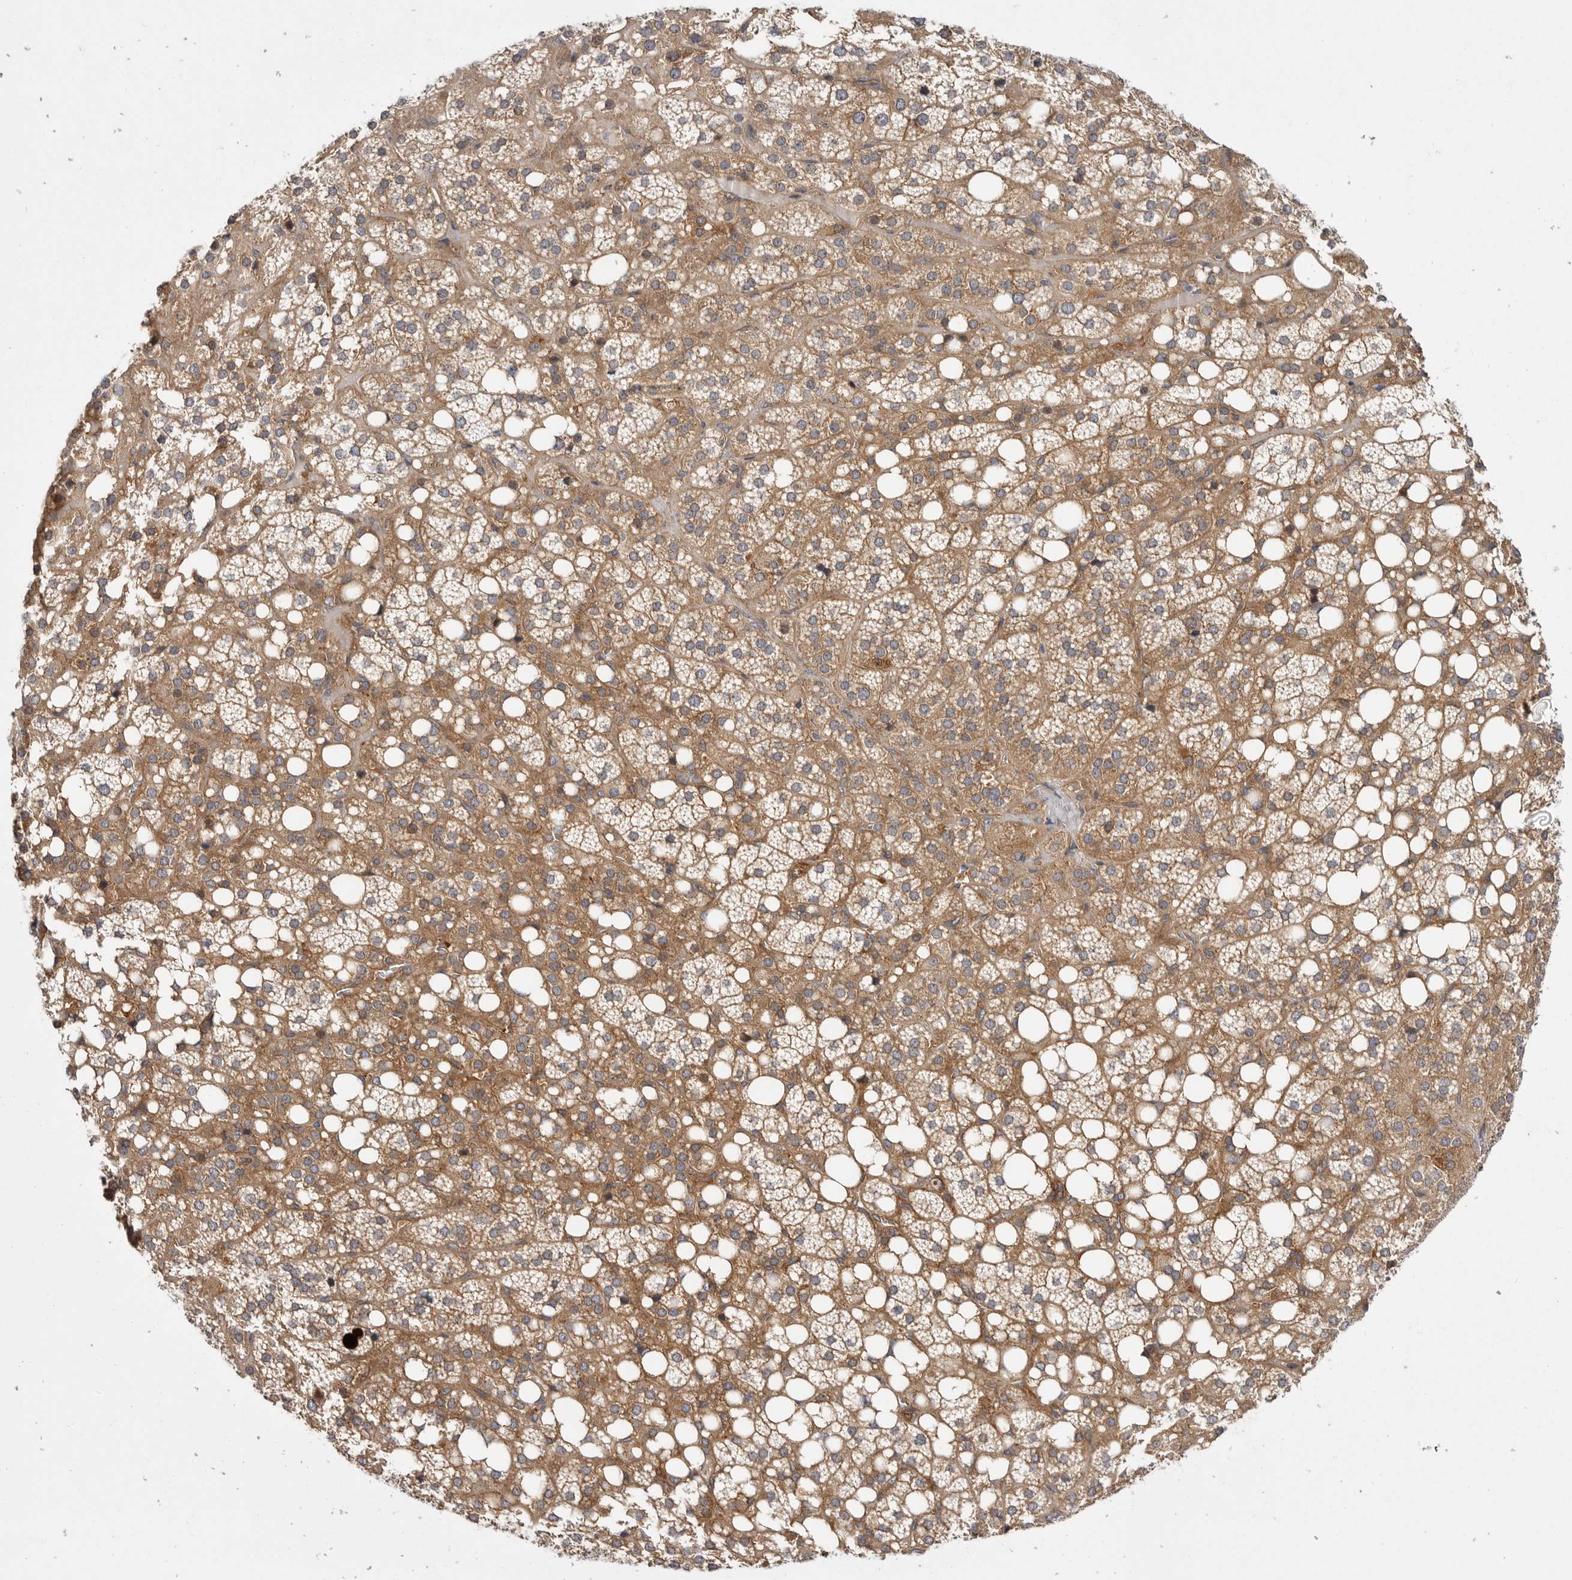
{"staining": {"intensity": "moderate", "quantity": "25%-75%", "location": "cytoplasmic/membranous"}, "tissue": "adrenal gland", "cell_type": "Glandular cells", "image_type": "normal", "snomed": [{"axis": "morphology", "description": "Normal tissue, NOS"}, {"axis": "topography", "description": "Adrenal gland"}], "caption": "About 25%-75% of glandular cells in benign human adrenal gland display moderate cytoplasmic/membranous protein expression as visualized by brown immunohistochemical staining.", "gene": "OSBPL9", "patient": {"sex": "female", "age": 59}}